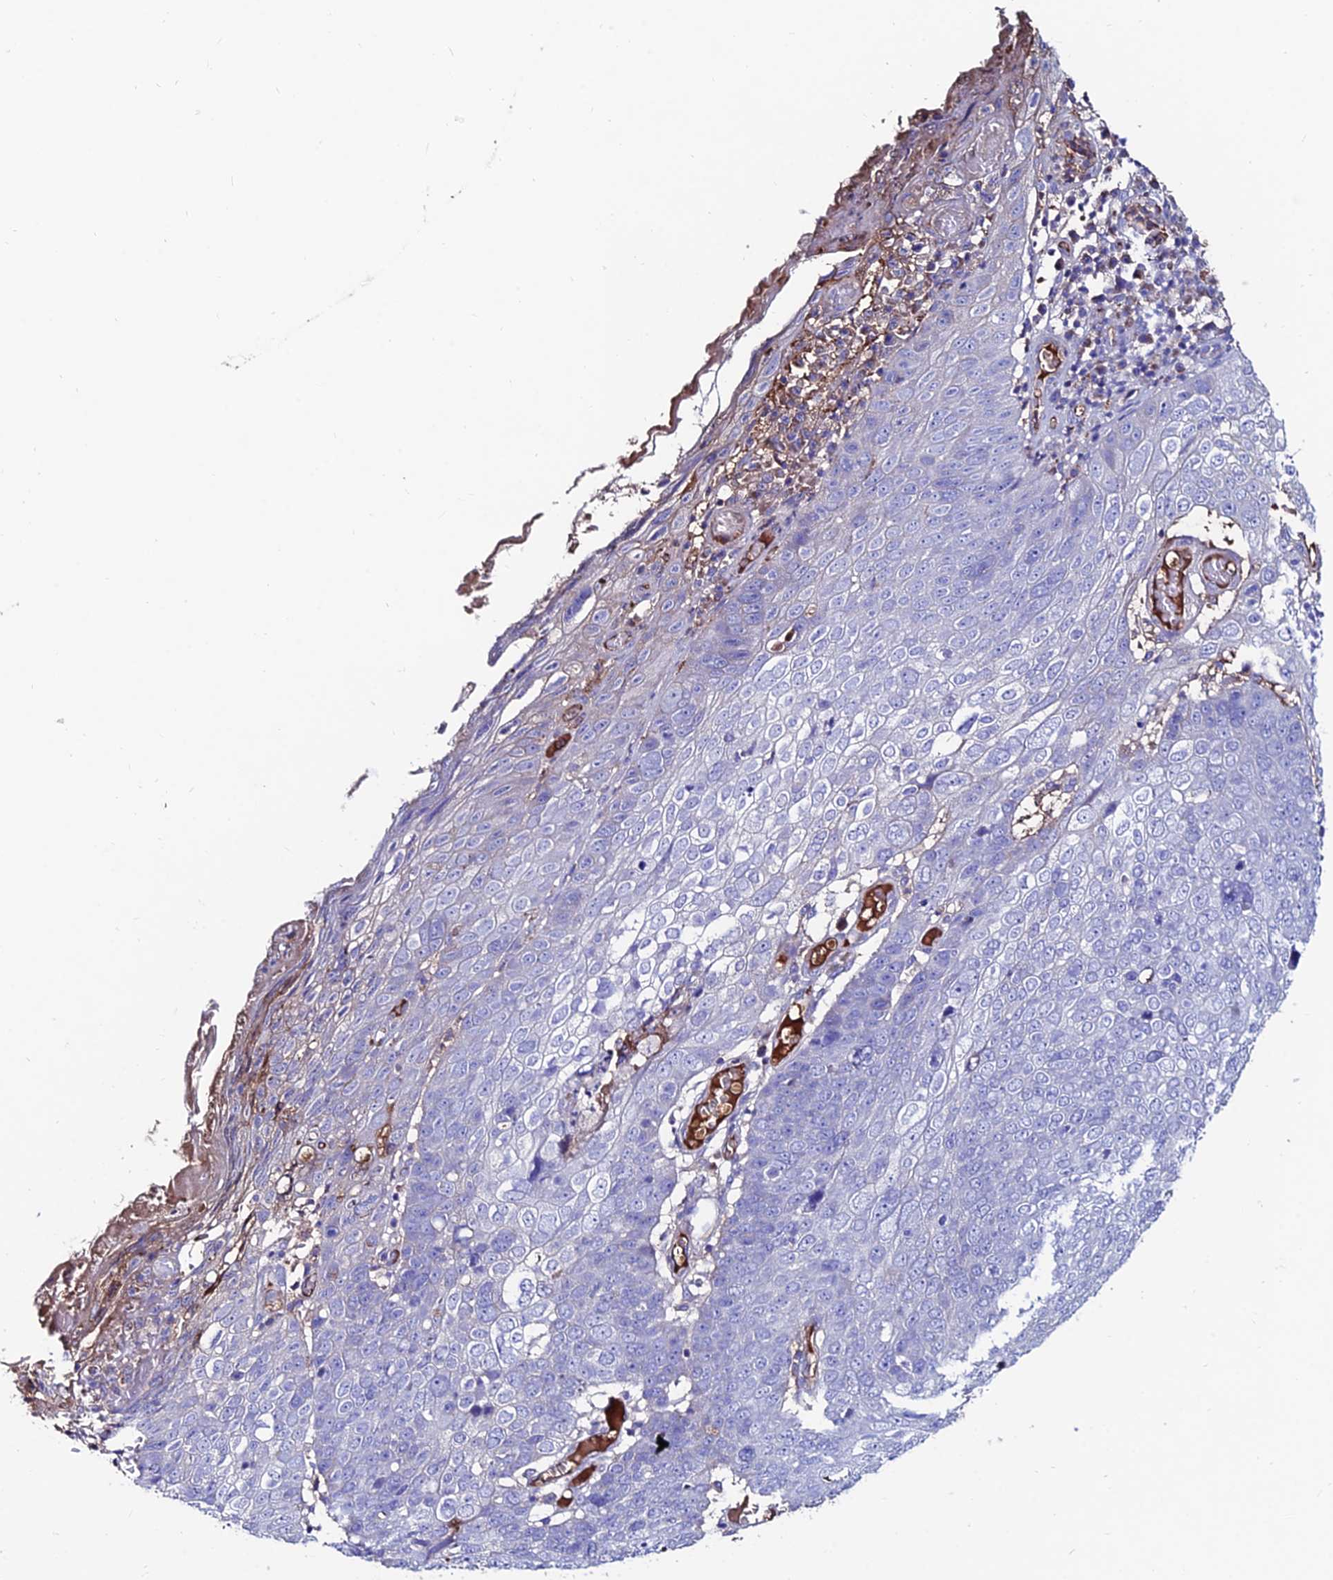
{"staining": {"intensity": "negative", "quantity": "none", "location": "none"}, "tissue": "skin cancer", "cell_type": "Tumor cells", "image_type": "cancer", "snomed": [{"axis": "morphology", "description": "Squamous cell carcinoma, NOS"}, {"axis": "topography", "description": "Skin"}], "caption": "DAB (3,3'-diaminobenzidine) immunohistochemical staining of skin cancer (squamous cell carcinoma) shows no significant staining in tumor cells.", "gene": "SLC25A16", "patient": {"sex": "male", "age": 71}}